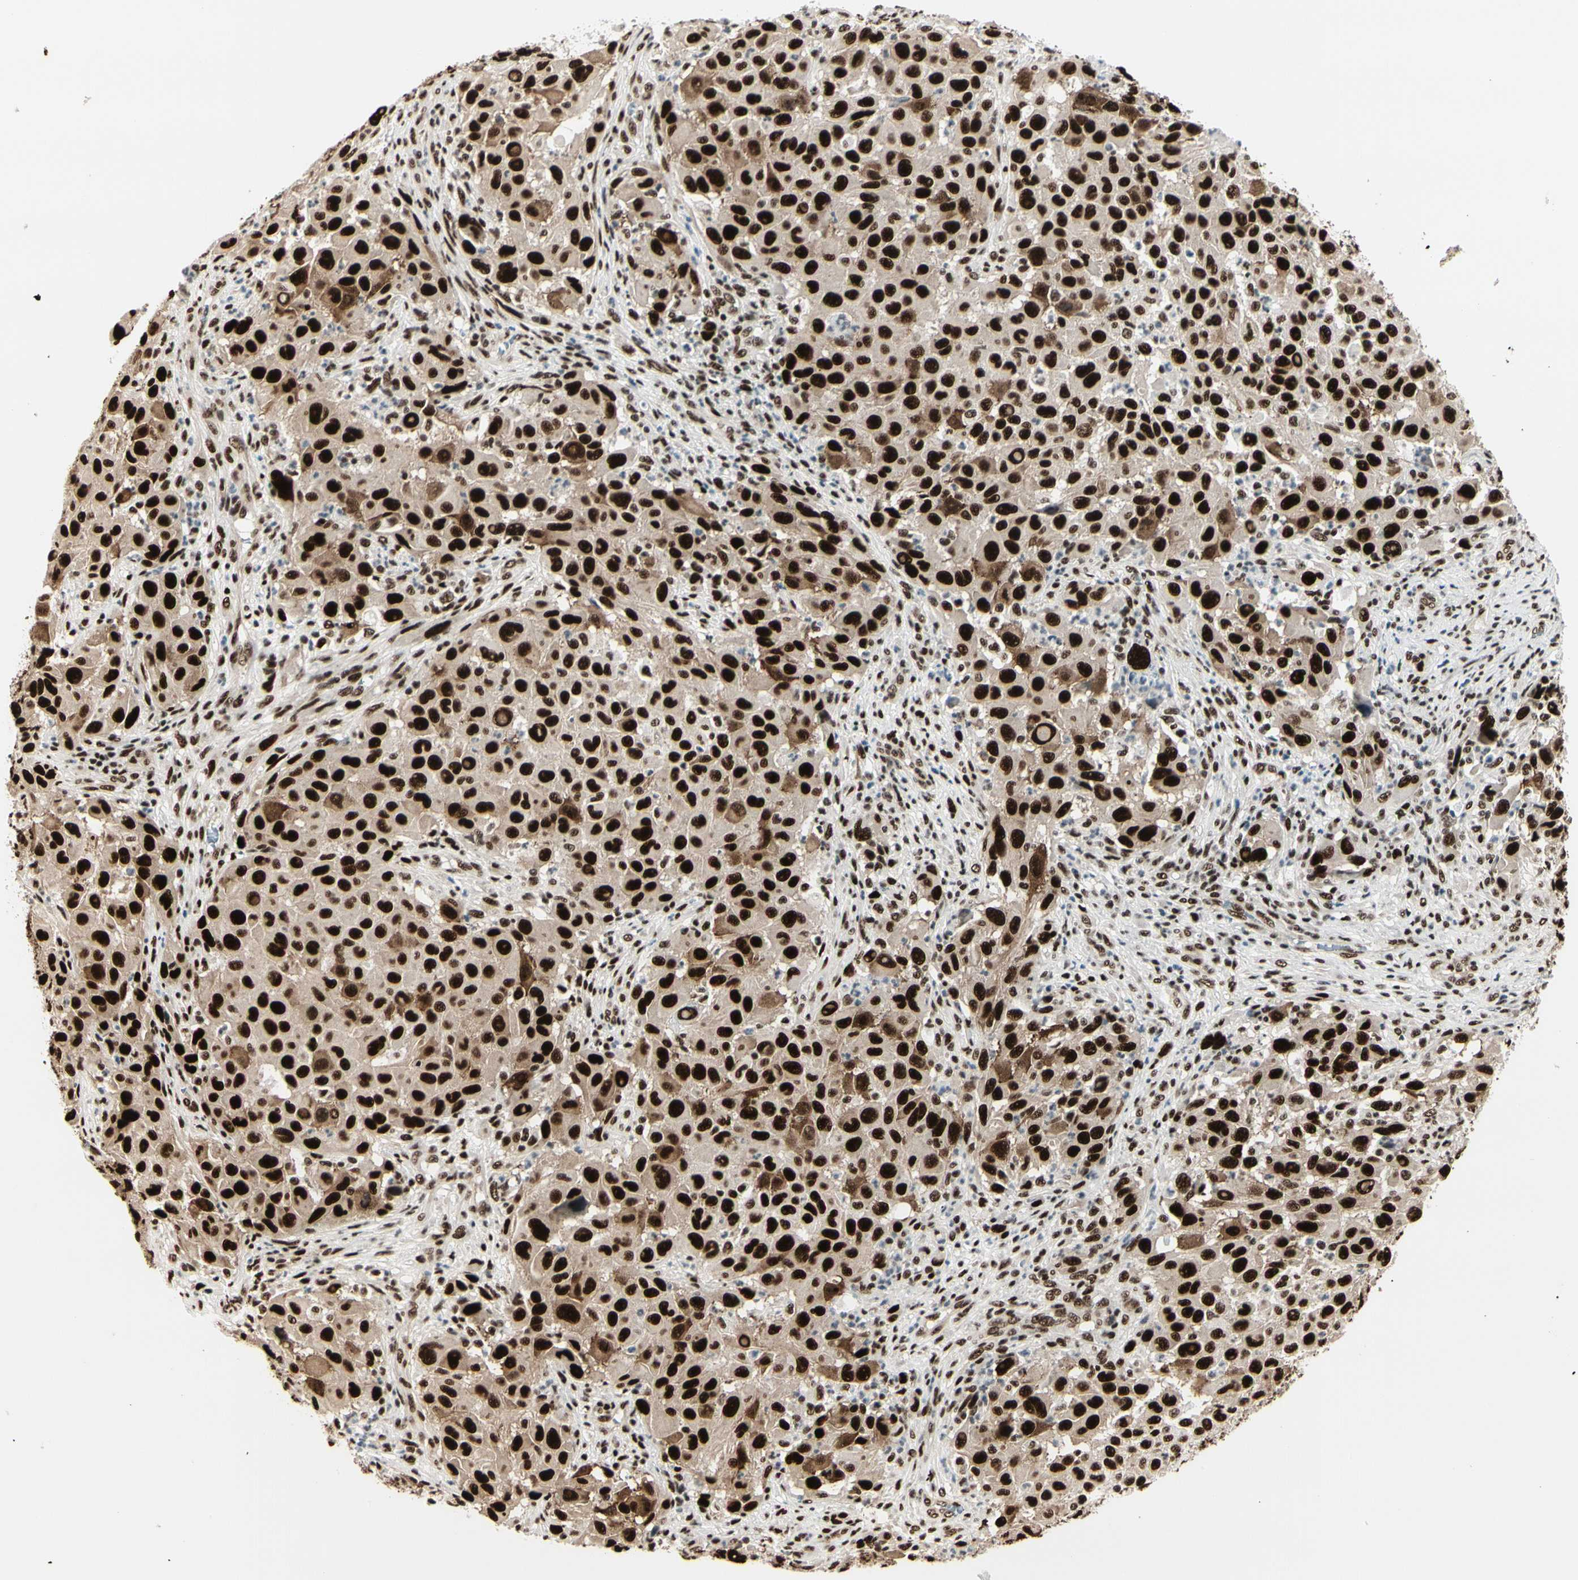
{"staining": {"intensity": "strong", "quantity": ">75%", "location": "nuclear"}, "tissue": "melanoma", "cell_type": "Tumor cells", "image_type": "cancer", "snomed": [{"axis": "morphology", "description": "Malignant melanoma, Metastatic site"}, {"axis": "topography", "description": "Lymph node"}], "caption": "Immunohistochemistry (IHC) (DAB) staining of malignant melanoma (metastatic site) exhibits strong nuclear protein staining in approximately >75% of tumor cells.", "gene": "HEXIM1", "patient": {"sex": "male", "age": 61}}